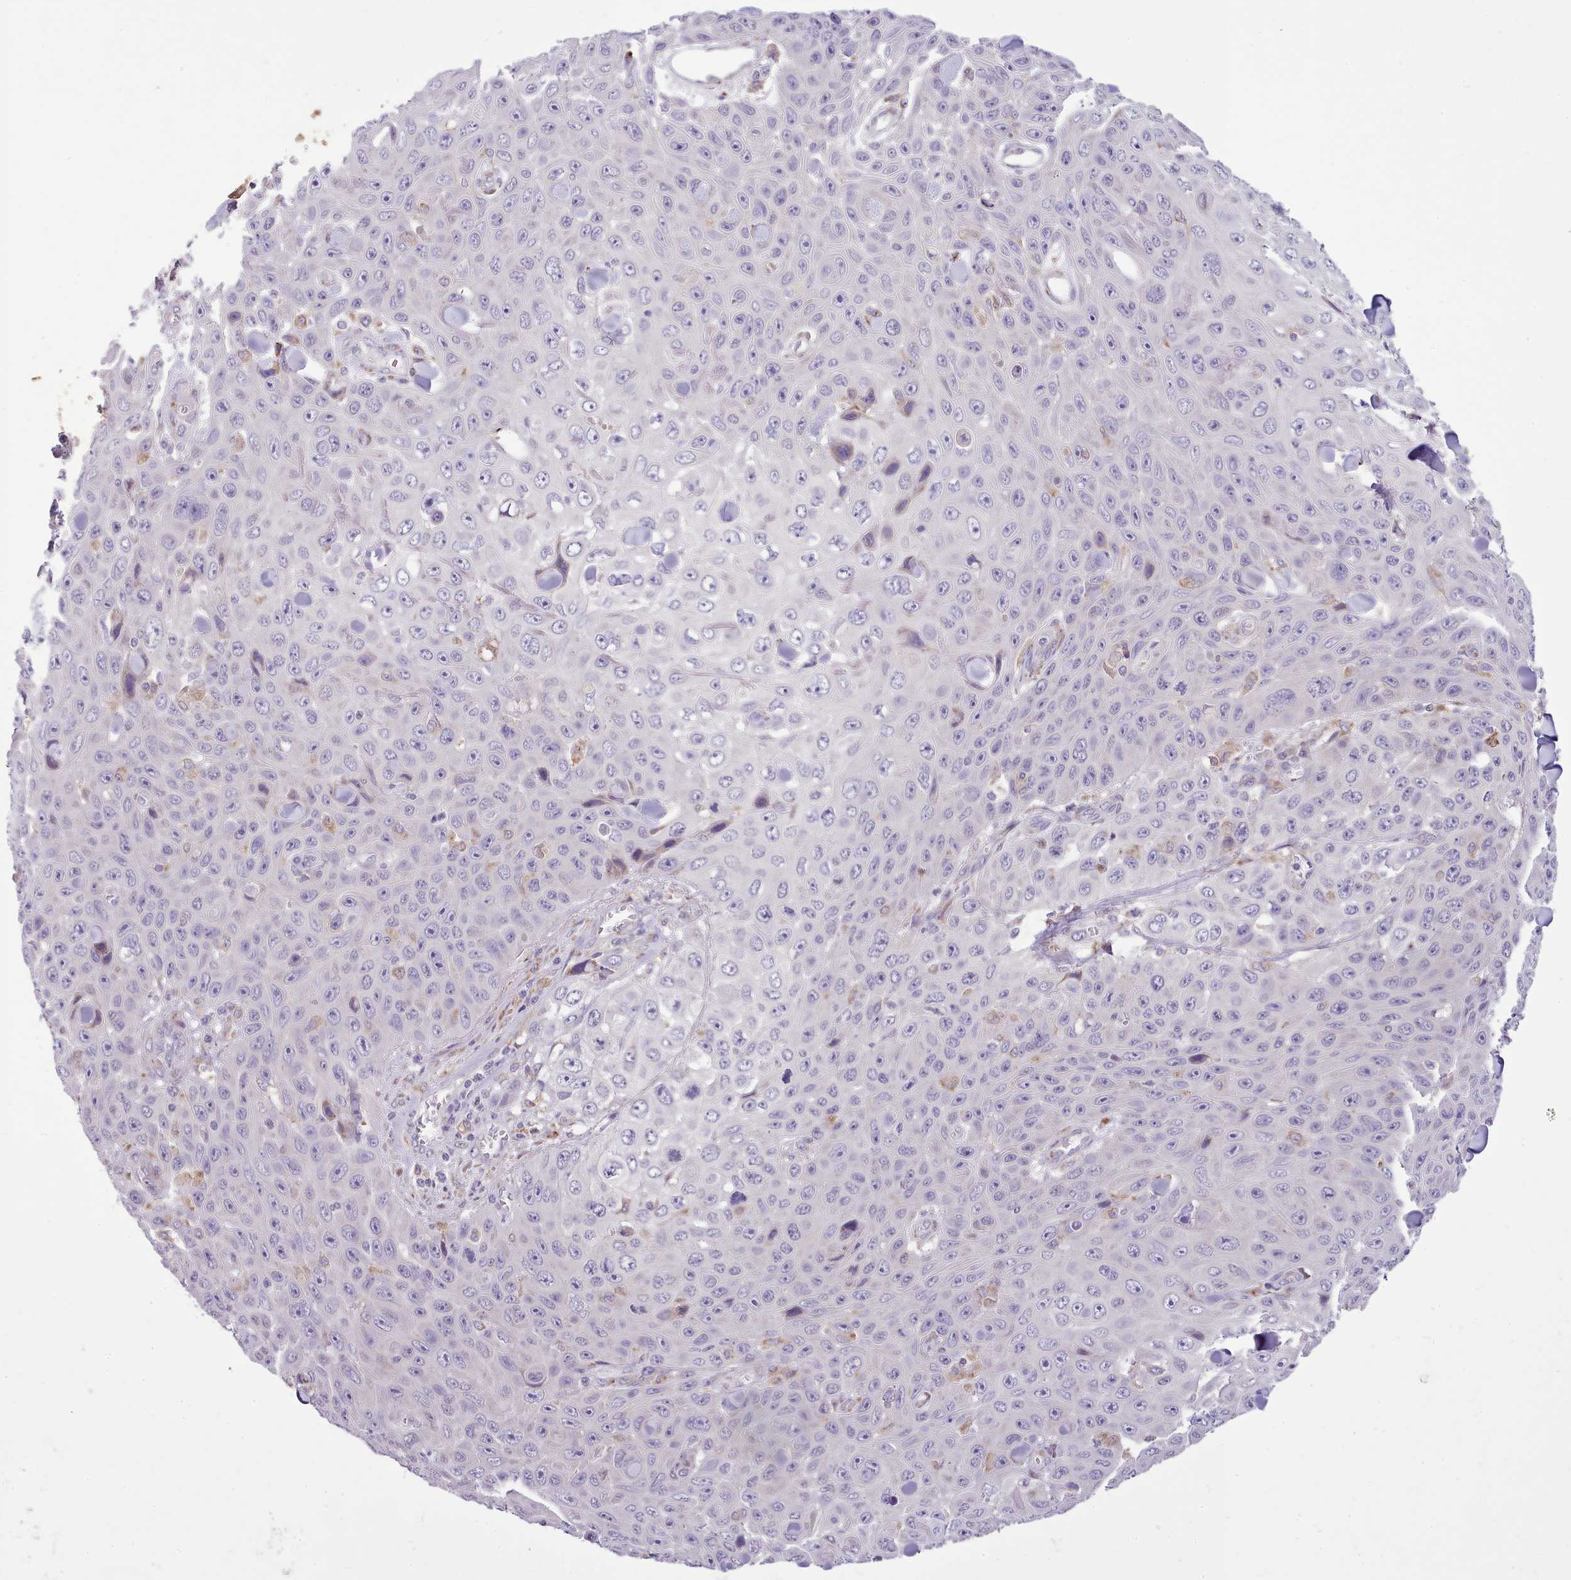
{"staining": {"intensity": "negative", "quantity": "none", "location": "none"}, "tissue": "skin cancer", "cell_type": "Tumor cells", "image_type": "cancer", "snomed": [{"axis": "morphology", "description": "Squamous cell carcinoma, NOS"}, {"axis": "topography", "description": "Skin"}], "caption": "This is an immunohistochemistry micrograph of skin cancer (squamous cell carcinoma). There is no expression in tumor cells.", "gene": "FAM83E", "patient": {"sex": "male", "age": 82}}